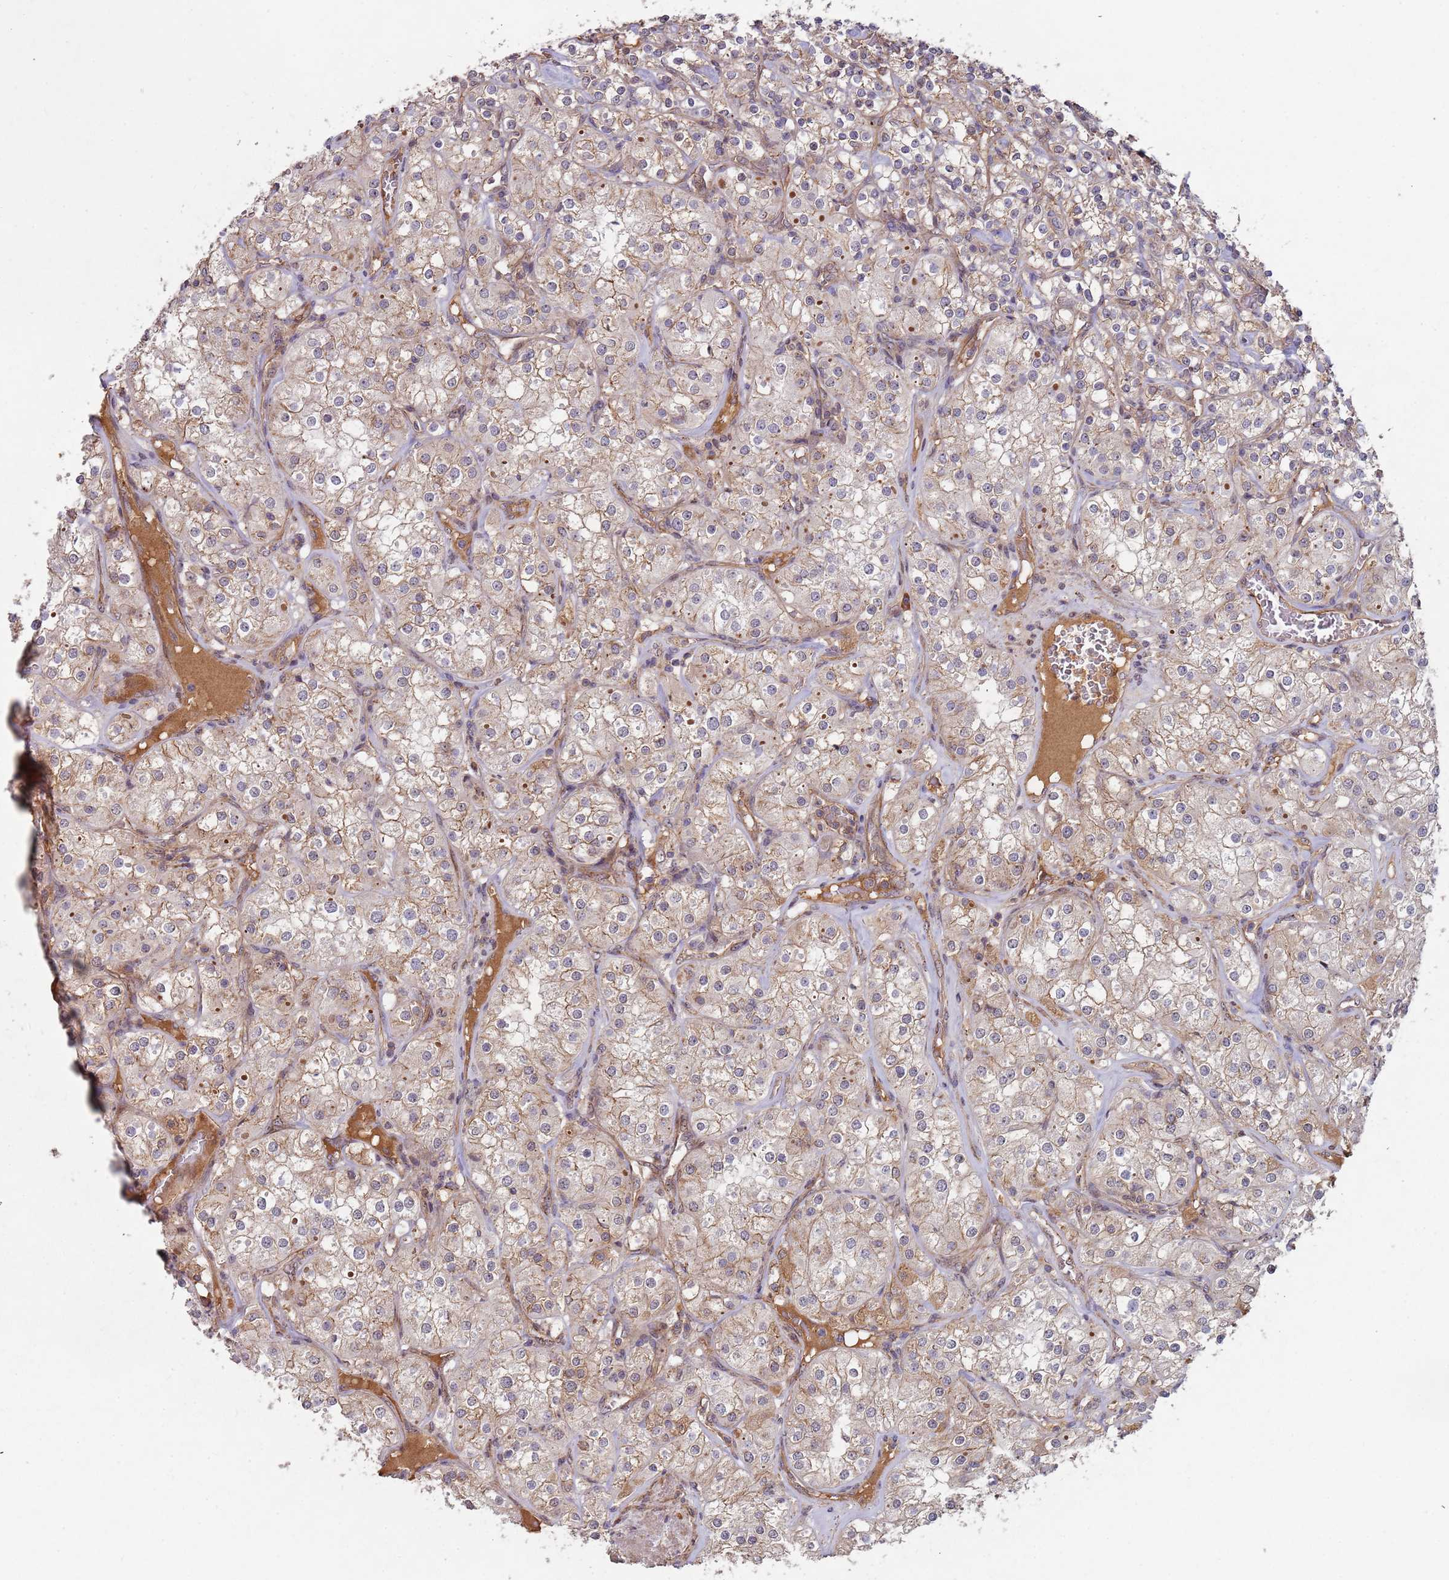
{"staining": {"intensity": "weak", "quantity": "25%-75%", "location": "cytoplasmic/membranous"}, "tissue": "renal cancer", "cell_type": "Tumor cells", "image_type": "cancer", "snomed": [{"axis": "morphology", "description": "Adenocarcinoma, NOS"}, {"axis": "topography", "description": "Kidney"}], "caption": "This image demonstrates immunohistochemistry staining of renal cancer (adenocarcinoma), with low weak cytoplasmic/membranous staining in approximately 25%-75% of tumor cells.", "gene": "KANSL1L", "patient": {"sex": "male", "age": 77}}